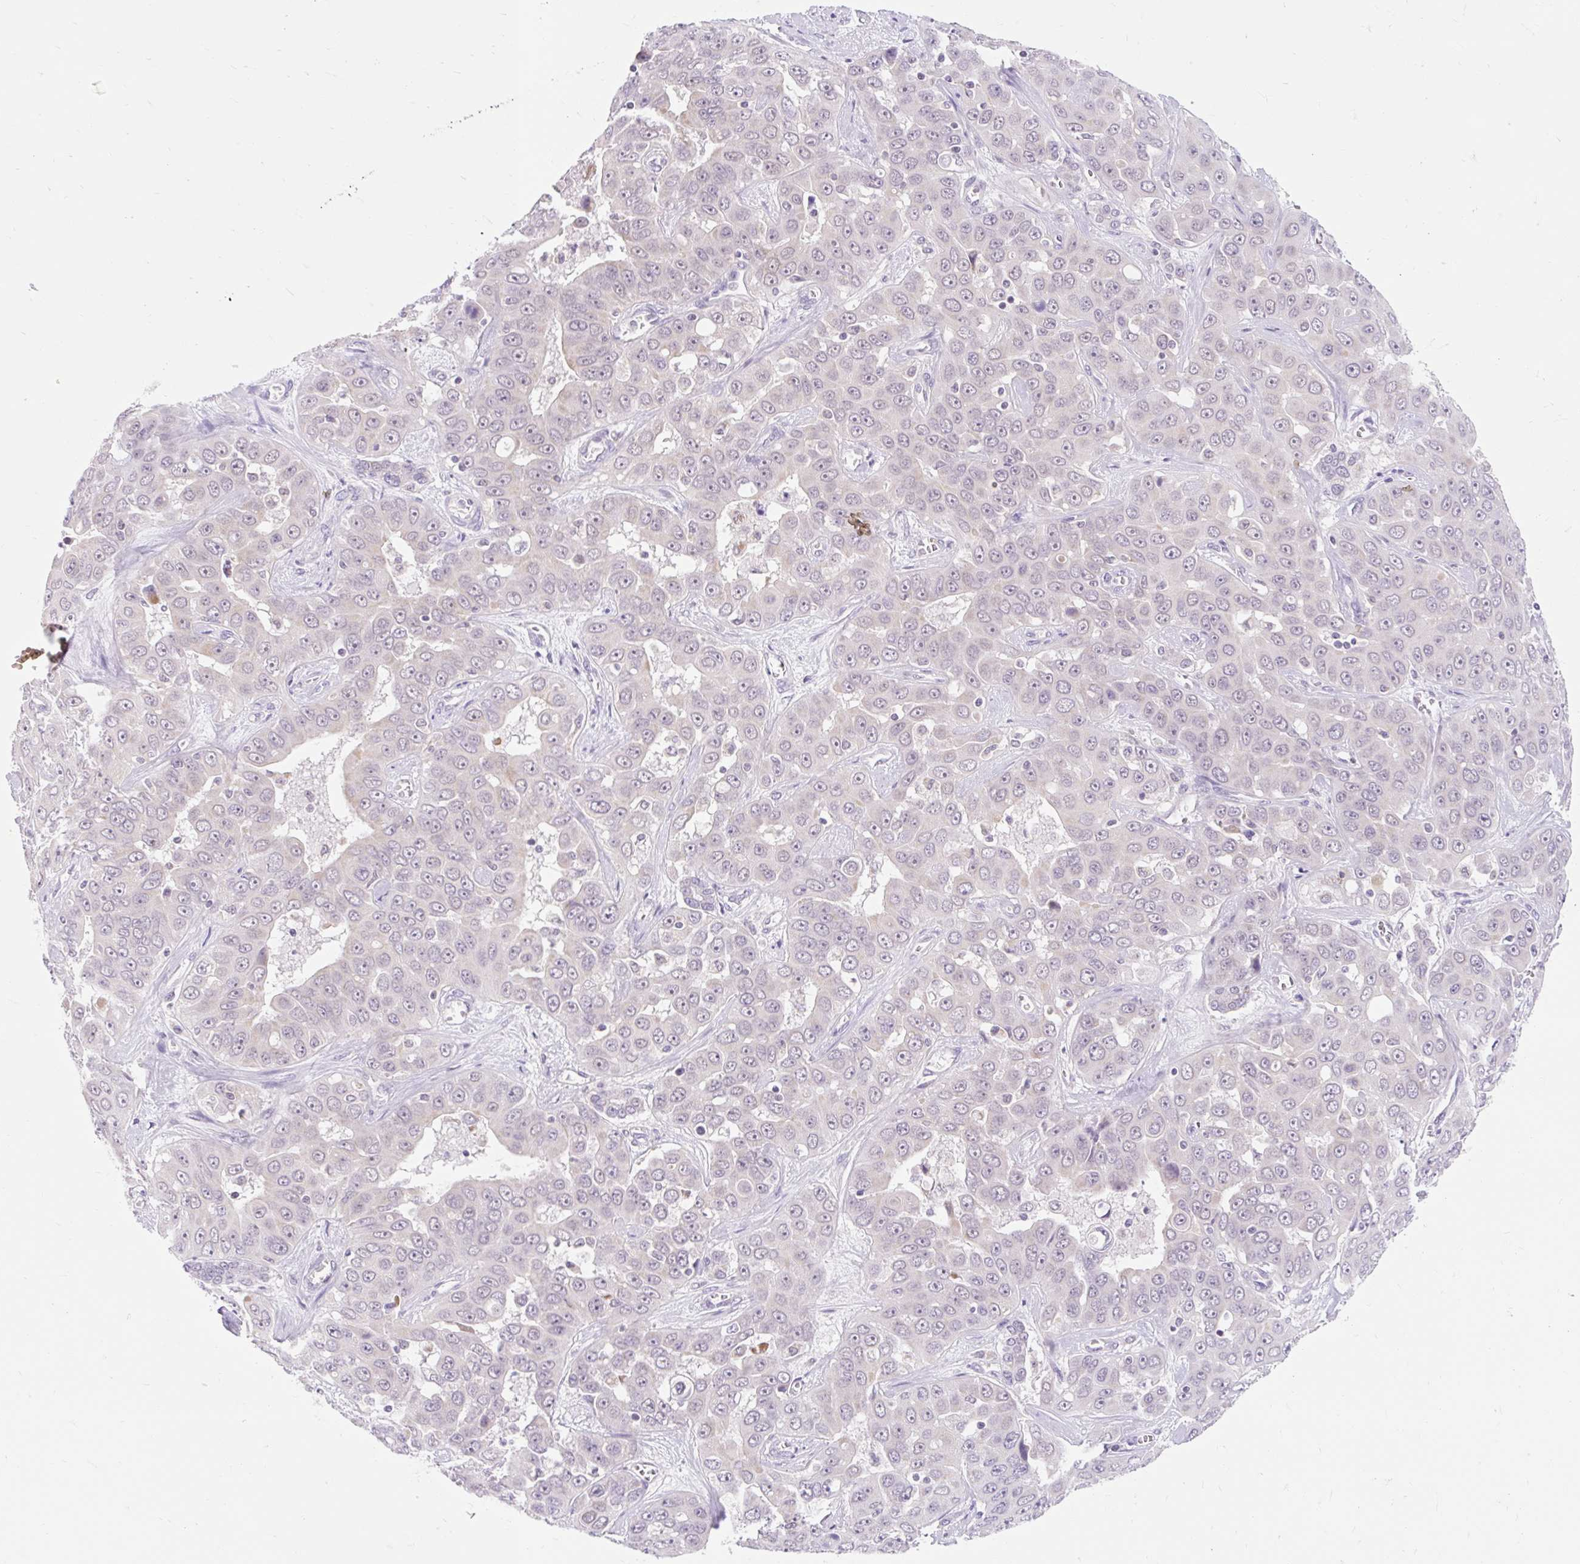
{"staining": {"intensity": "negative", "quantity": "none", "location": "none"}, "tissue": "liver cancer", "cell_type": "Tumor cells", "image_type": "cancer", "snomed": [{"axis": "morphology", "description": "Cholangiocarcinoma"}, {"axis": "topography", "description": "Liver"}], "caption": "Immunohistochemical staining of human liver cancer (cholangiocarcinoma) shows no significant positivity in tumor cells.", "gene": "ITPK1", "patient": {"sex": "female", "age": 52}}